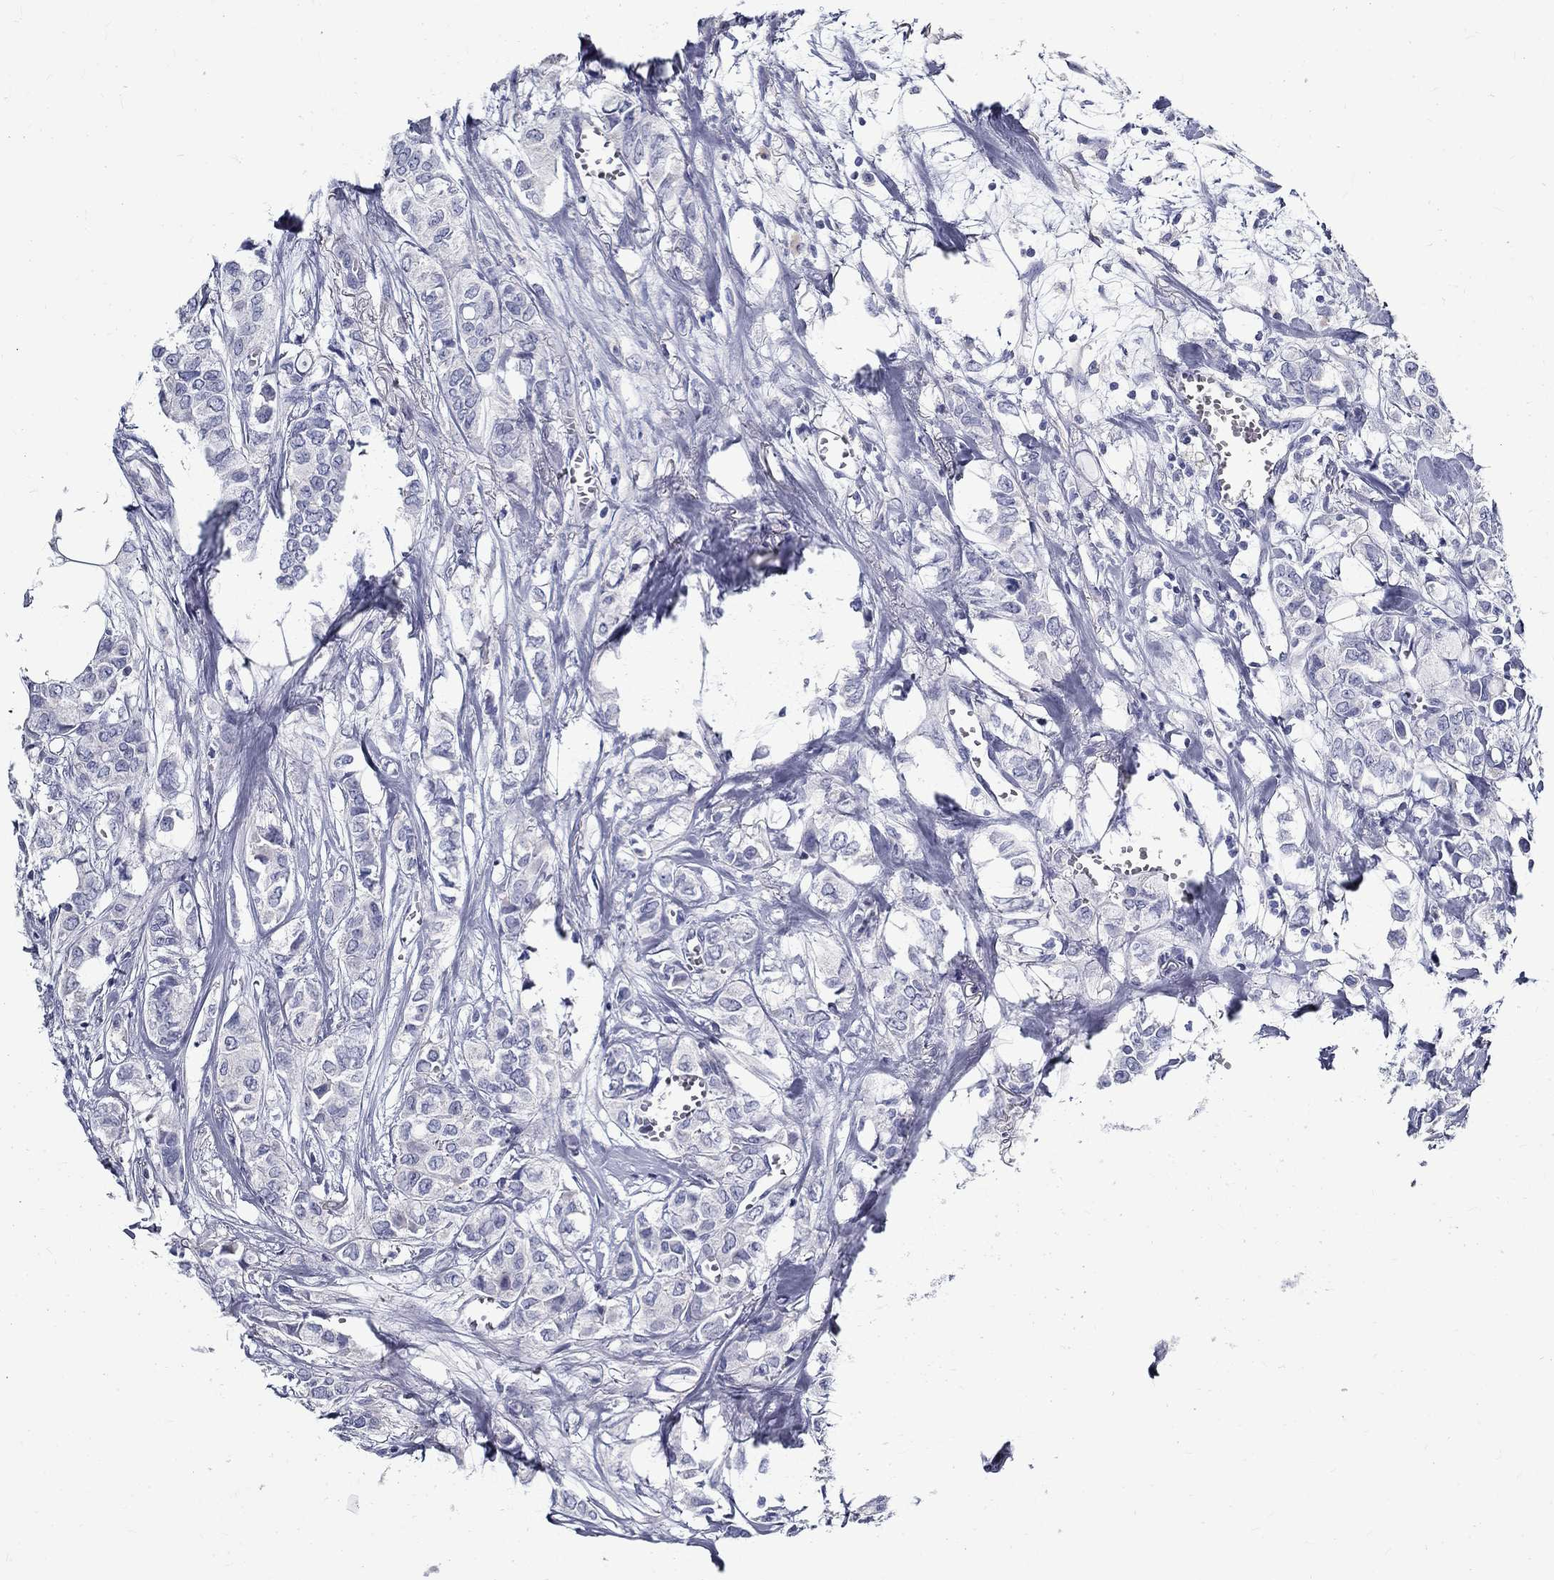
{"staining": {"intensity": "negative", "quantity": "none", "location": "none"}, "tissue": "breast cancer", "cell_type": "Tumor cells", "image_type": "cancer", "snomed": [{"axis": "morphology", "description": "Duct carcinoma"}, {"axis": "topography", "description": "Breast"}], "caption": "Tumor cells show no significant protein staining in breast infiltrating ductal carcinoma. Brightfield microscopy of IHC stained with DAB (brown) and hematoxylin (blue), captured at high magnification.", "gene": "TGM4", "patient": {"sex": "female", "age": 85}}